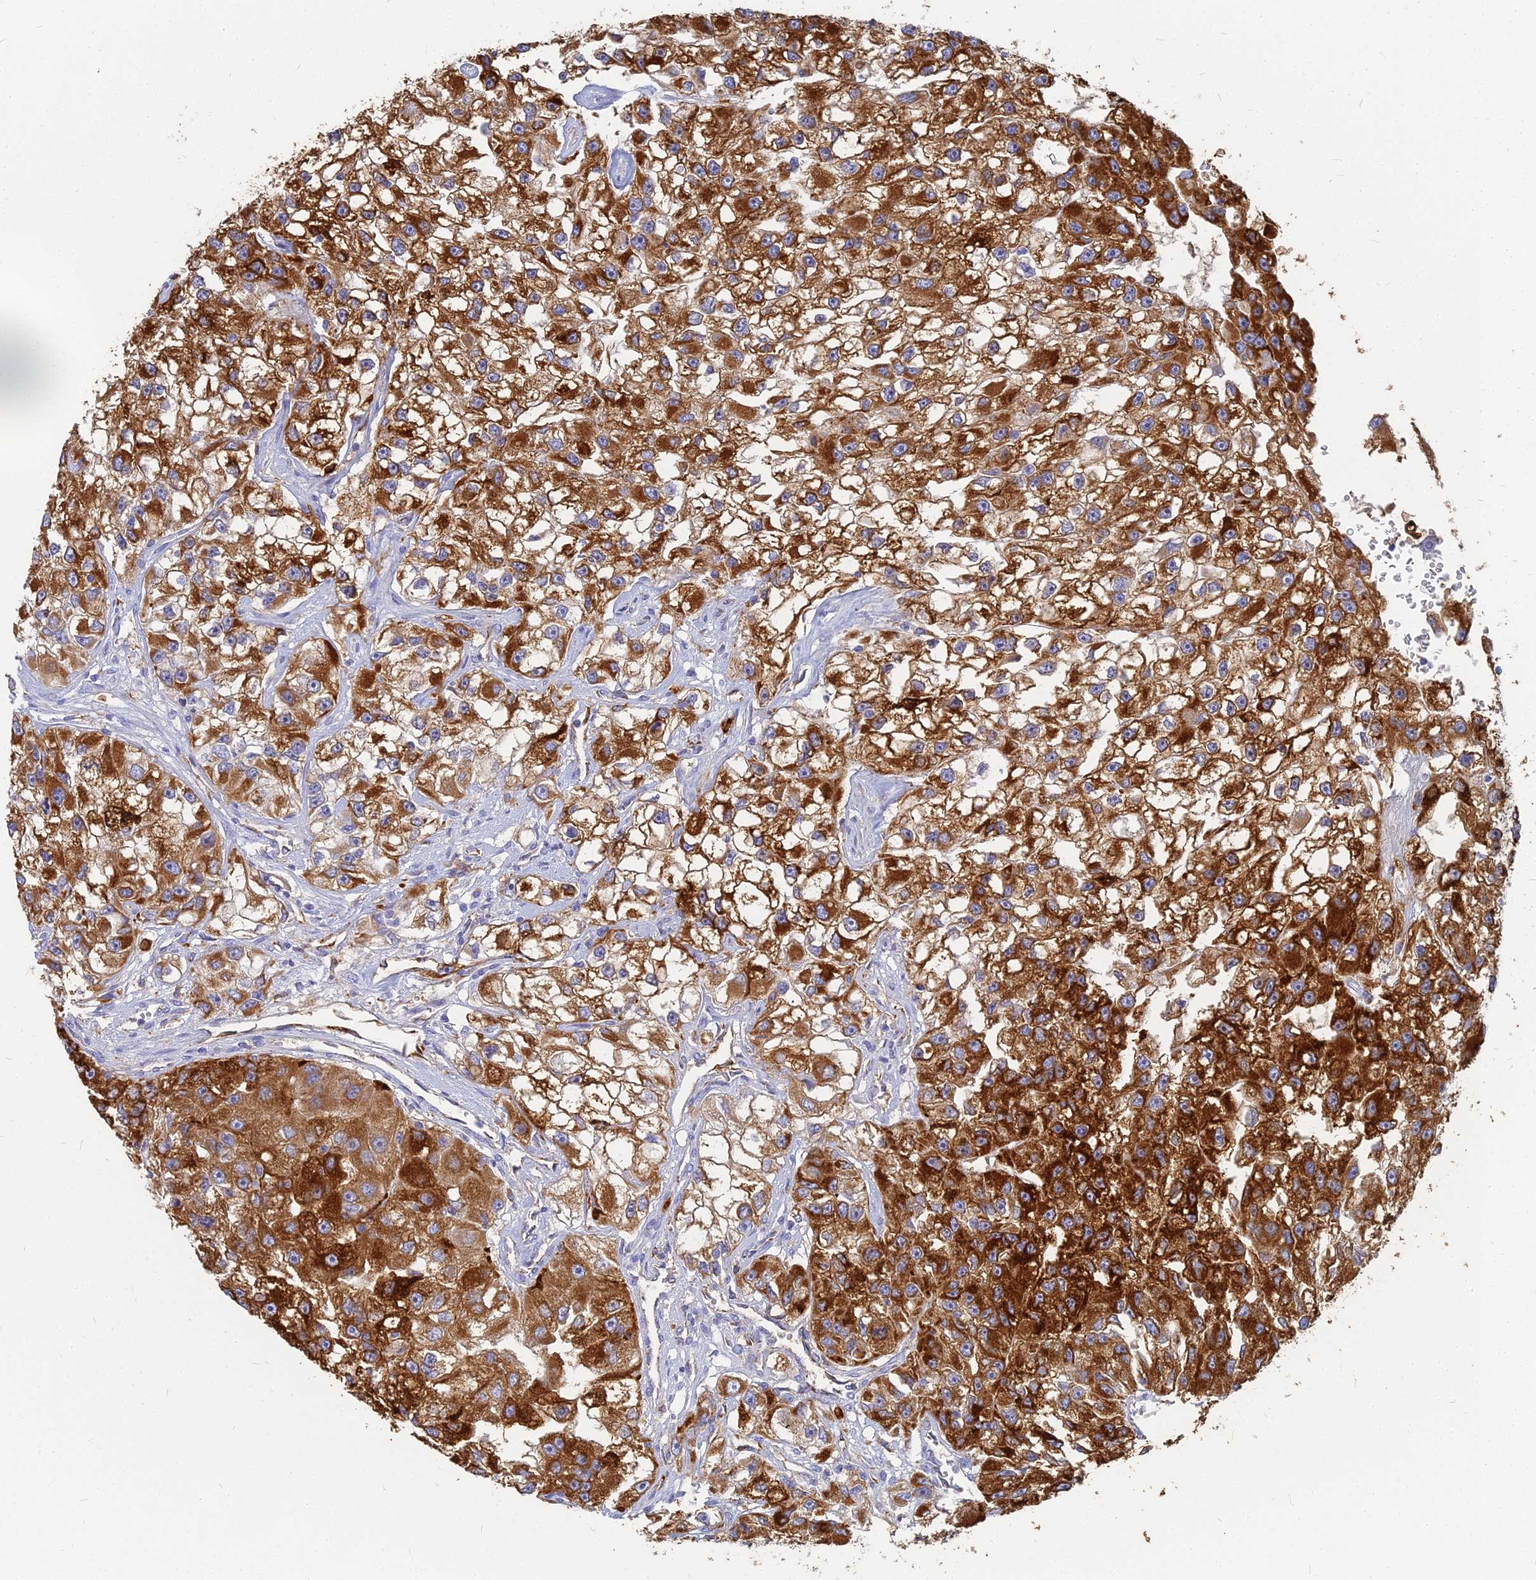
{"staining": {"intensity": "strong", "quantity": ">75%", "location": "cytoplasmic/membranous"}, "tissue": "renal cancer", "cell_type": "Tumor cells", "image_type": "cancer", "snomed": [{"axis": "morphology", "description": "Adenocarcinoma, NOS"}, {"axis": "topography", "description": "Kidney"}], "caption": "Strong cytoplasmic/membranous protein staining is present in about >75% of tumor cells in adenocarcinoma (renal). Using DAB (brown) and hematoxylin (blue) stains, captured at high magnification using brightfield microscopy.", "gene": "VAT1", "patient": {"sex": "male", "age": 63}}